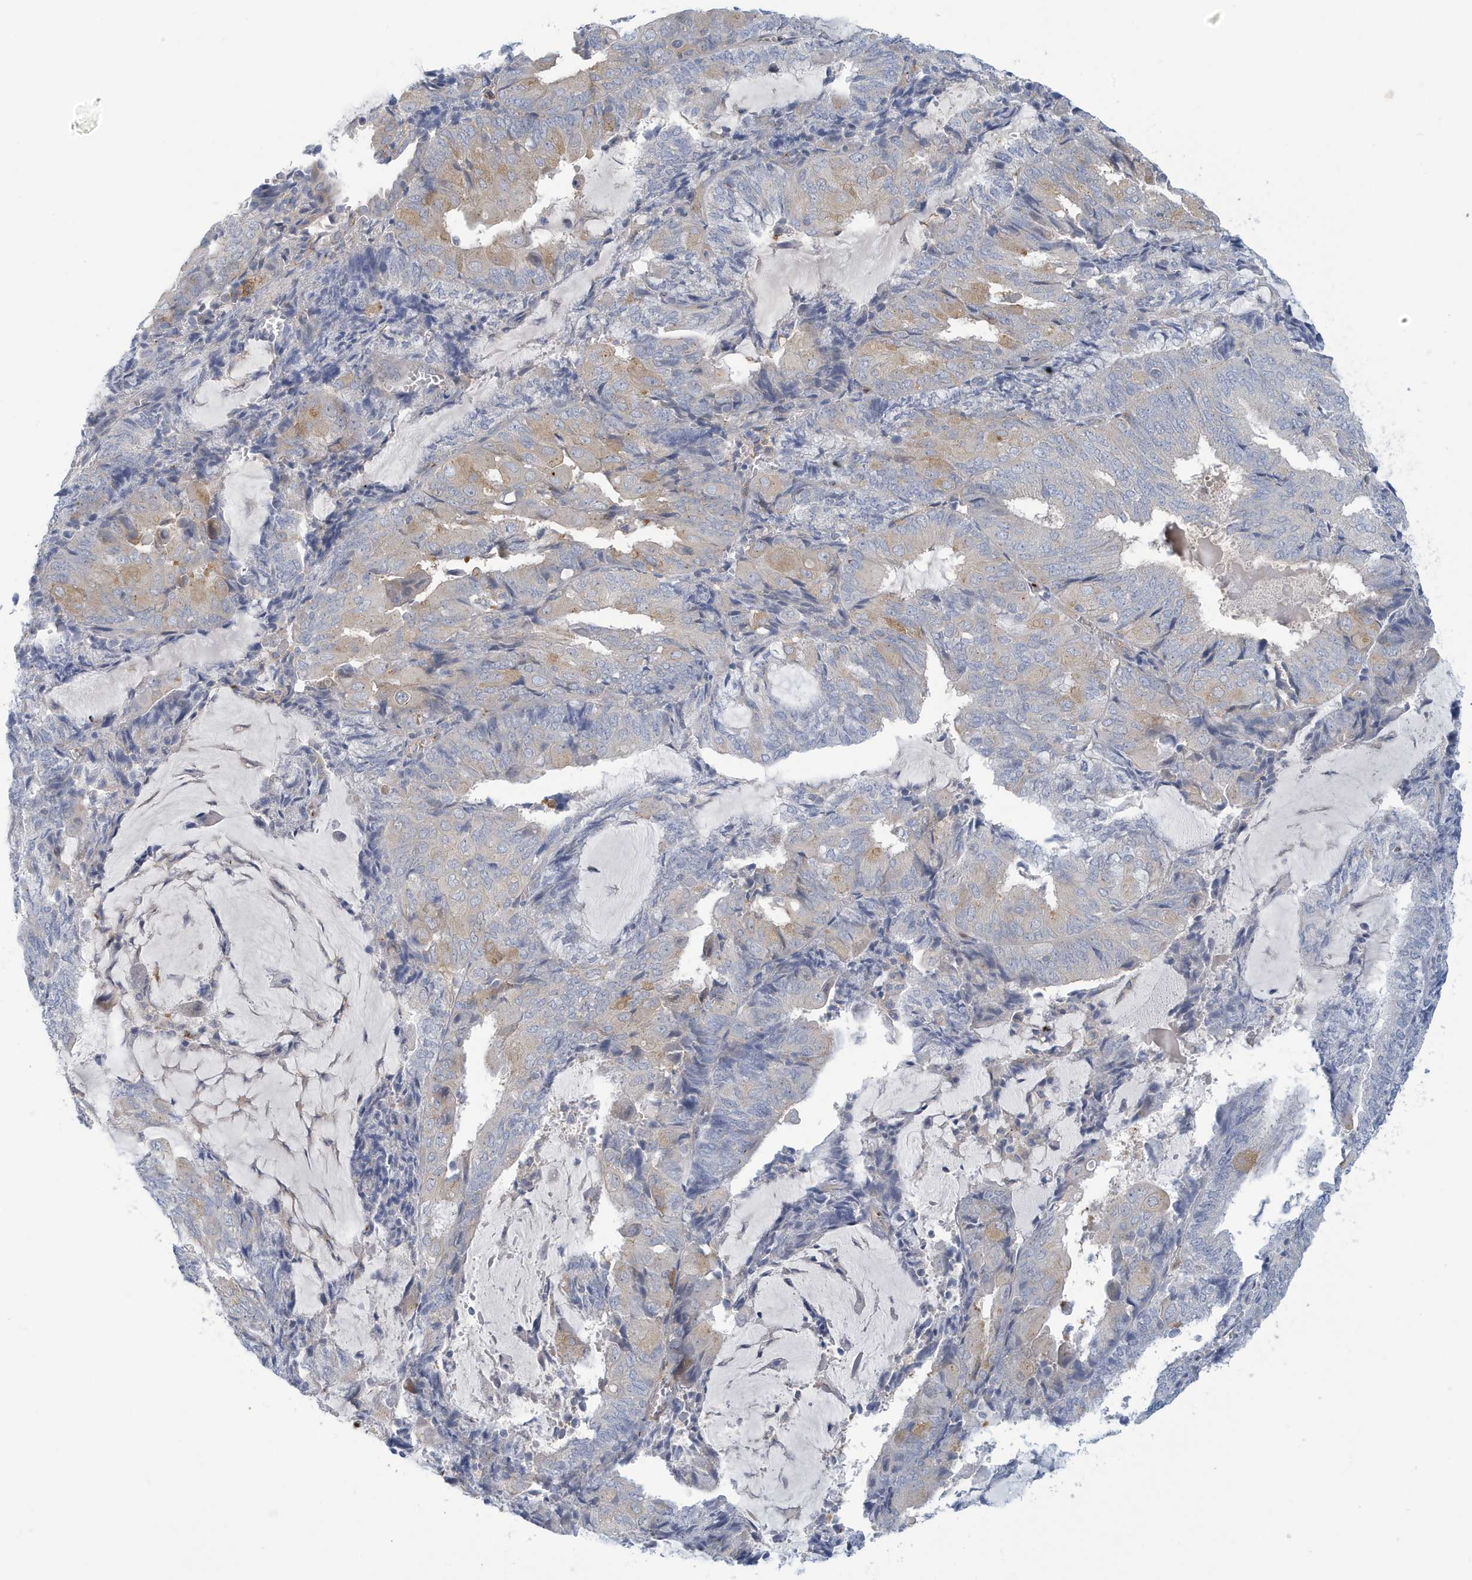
{"staining": {"intensity": "weak", "quantity": "25%-75%", "location": "cytoplasmic/membranous"}, "tissue": "endometrial cancer", "cell_type": "Tumor cells", "image_type": "cancer", "snomed": [{"axis": "morphology", "description": "Adenocarcinoma, NOS"}, {"axis": "topography", "description": "Endometrium"}], "caption": "Brown immunohistochemical staining in human endometrial cancer (adenocarcinoma) reveals weak cytoplasmic/membranous positivity in approximately 25%-75% of tumor cells.", "gene": "VTA1", "patient": {"sex": "female", "age": 81}}